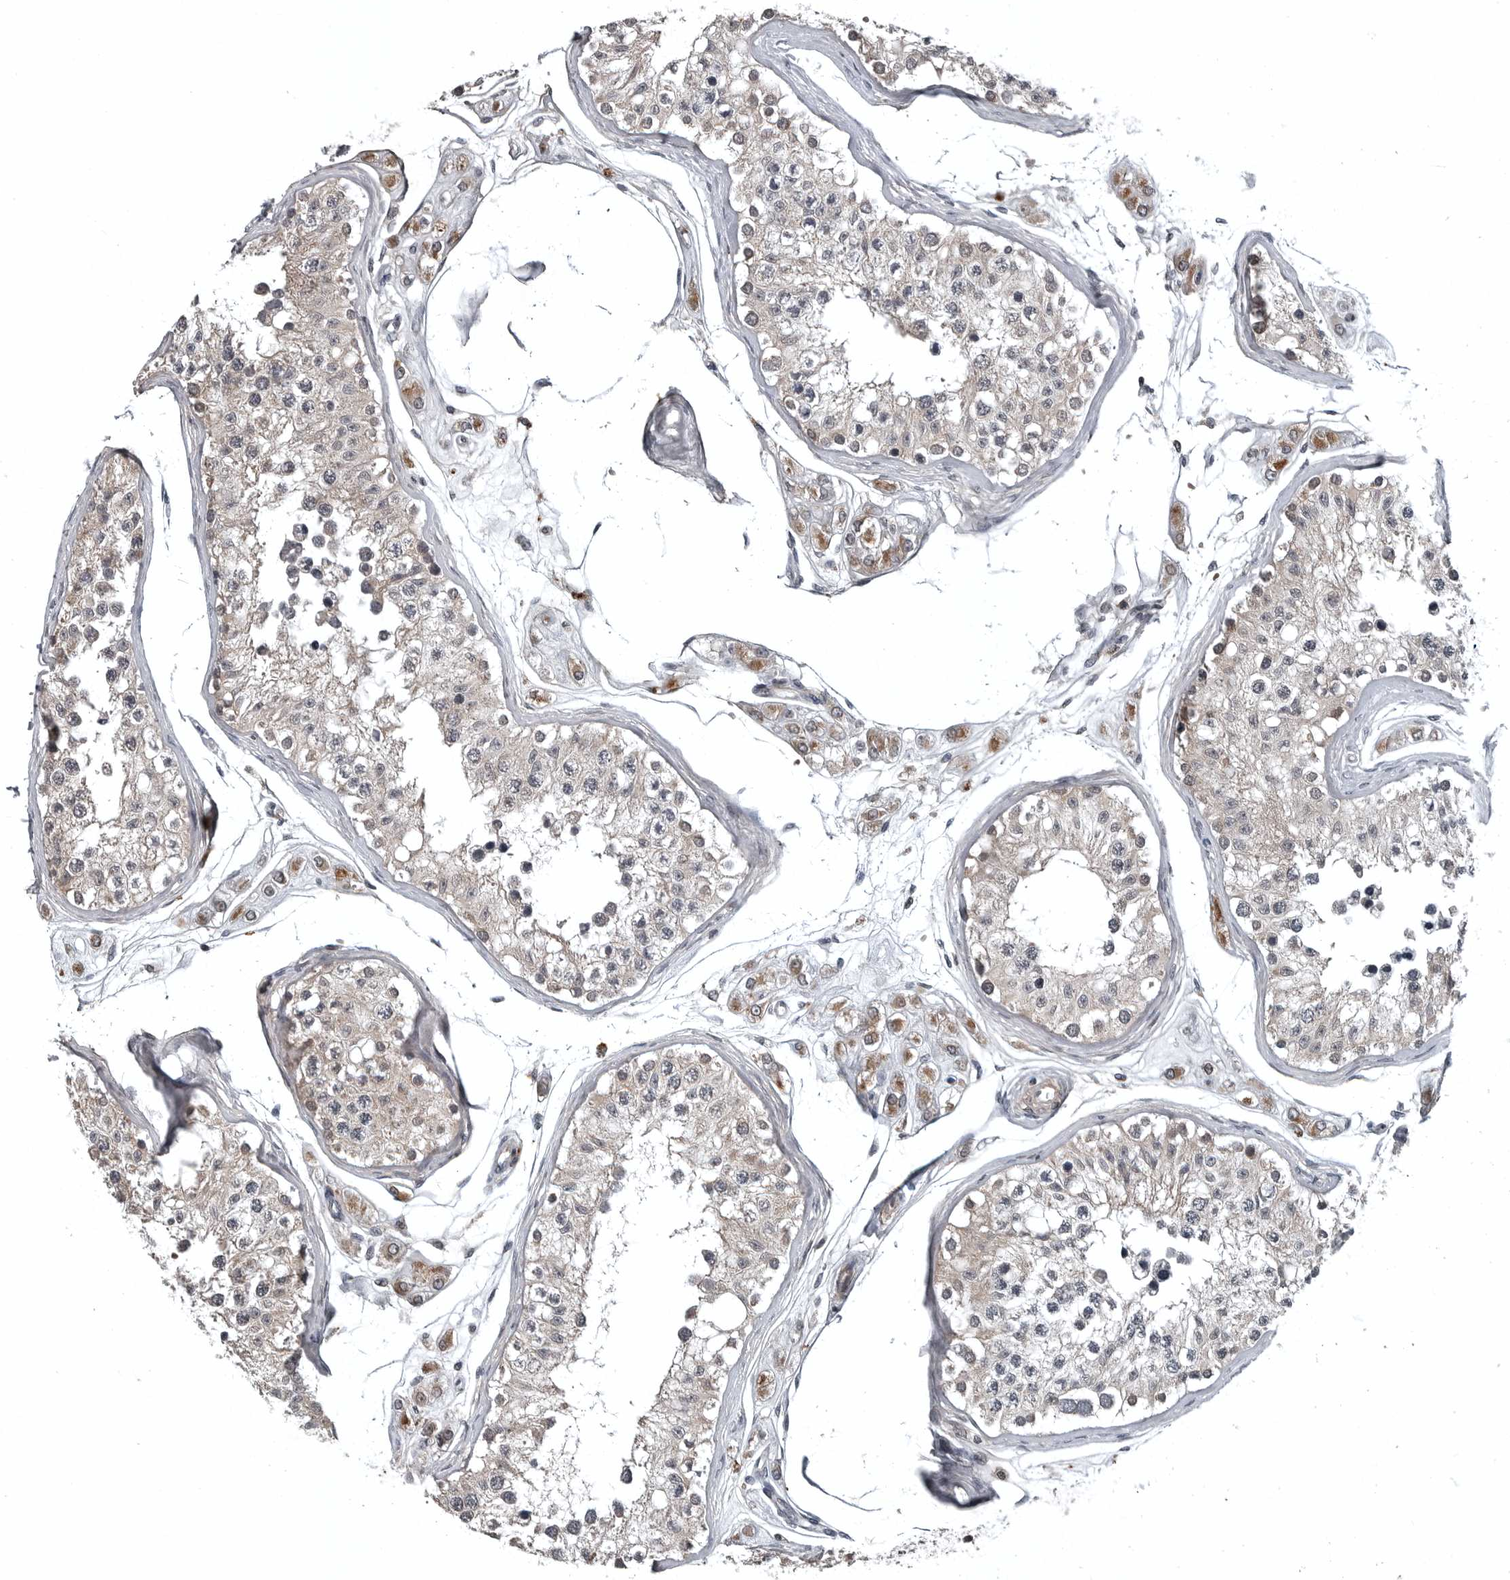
{"staining": {"intensity": "moderate", "quantity": "<25%", "location": "cytoplasmic/membranous"}, "tissue": "testis", "cell_type": "Cells in seminiferous ducts", "image_type": "normal", "snomed": [{"axis": "morphology", "description": "Normal tissue, NOS"}, {"axis": "morphology", "description": "Adenocarcinoma, metastatic, NOS"}, {"axis": "topography", "description": "Testis"}], "caption": "Immunohistochemistry histopathology image of unremarkable human testis stained for a protein (brown), which exhibits low levels of moderate cytoplasmic/membranous positivity in about <25% of cells in seminiferous ducts.", "gene": "GAK", "patient": {"sex": "male", "age": 26}}